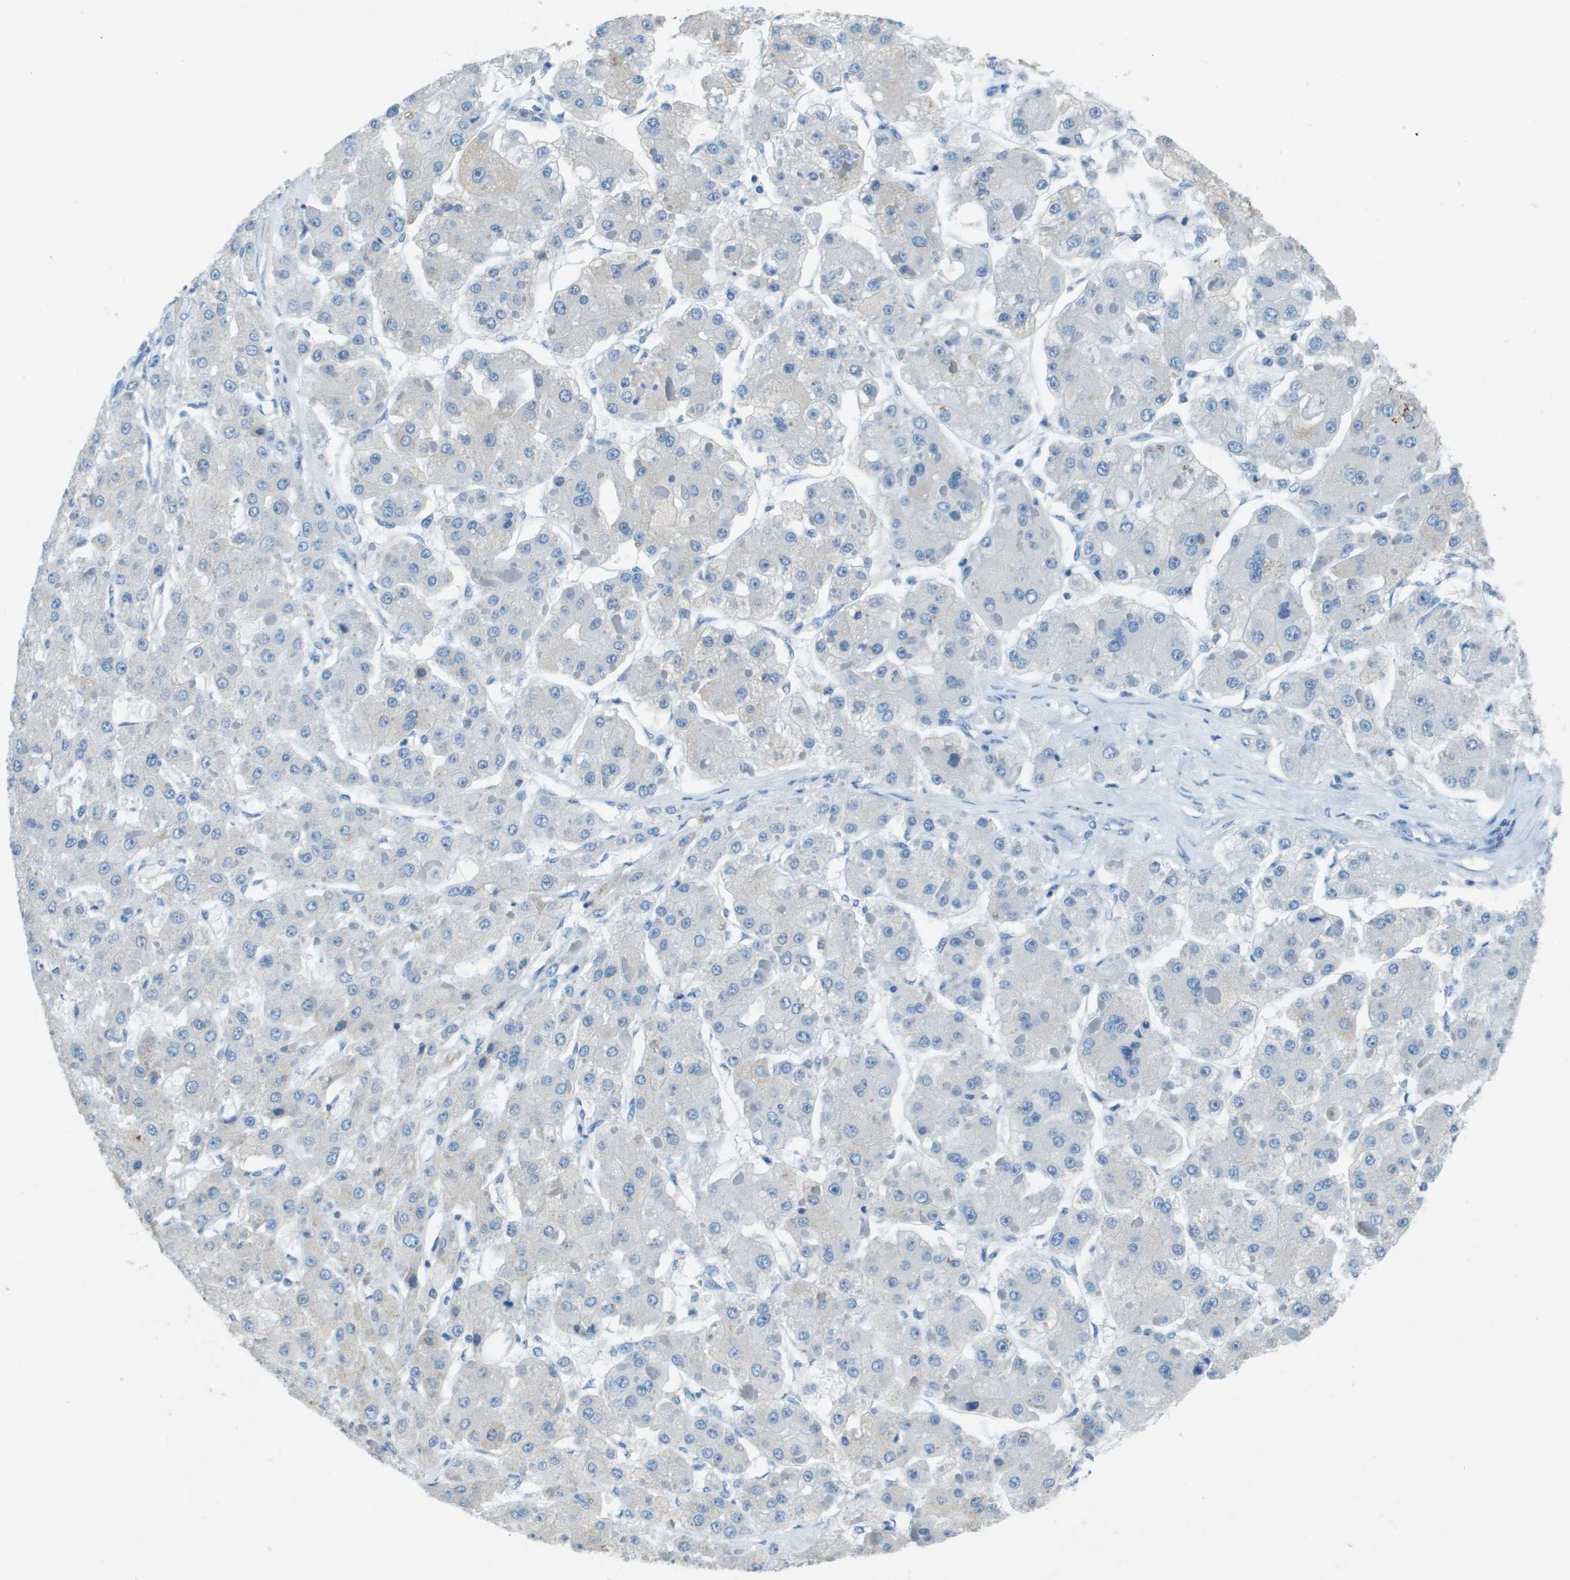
{"staining": {"intensity": "negative", "quantity": "none", "location": "none"}, "tissue": "liver cancer", "cell_type": "Tumor cells", "image_type": "cancer", "snomed": [{"axis": "morphology", "description": "Carcinoma, Hepatocellular, NOS"}, {"axis": "topography", "description": "Liver"}], "caption": "The photomicrograph displays no staining of tumor cells in hepatocellular carcinoma (liver).", "gene": "SLC16A10", "patient": {"sex": "female", "age": 73}}